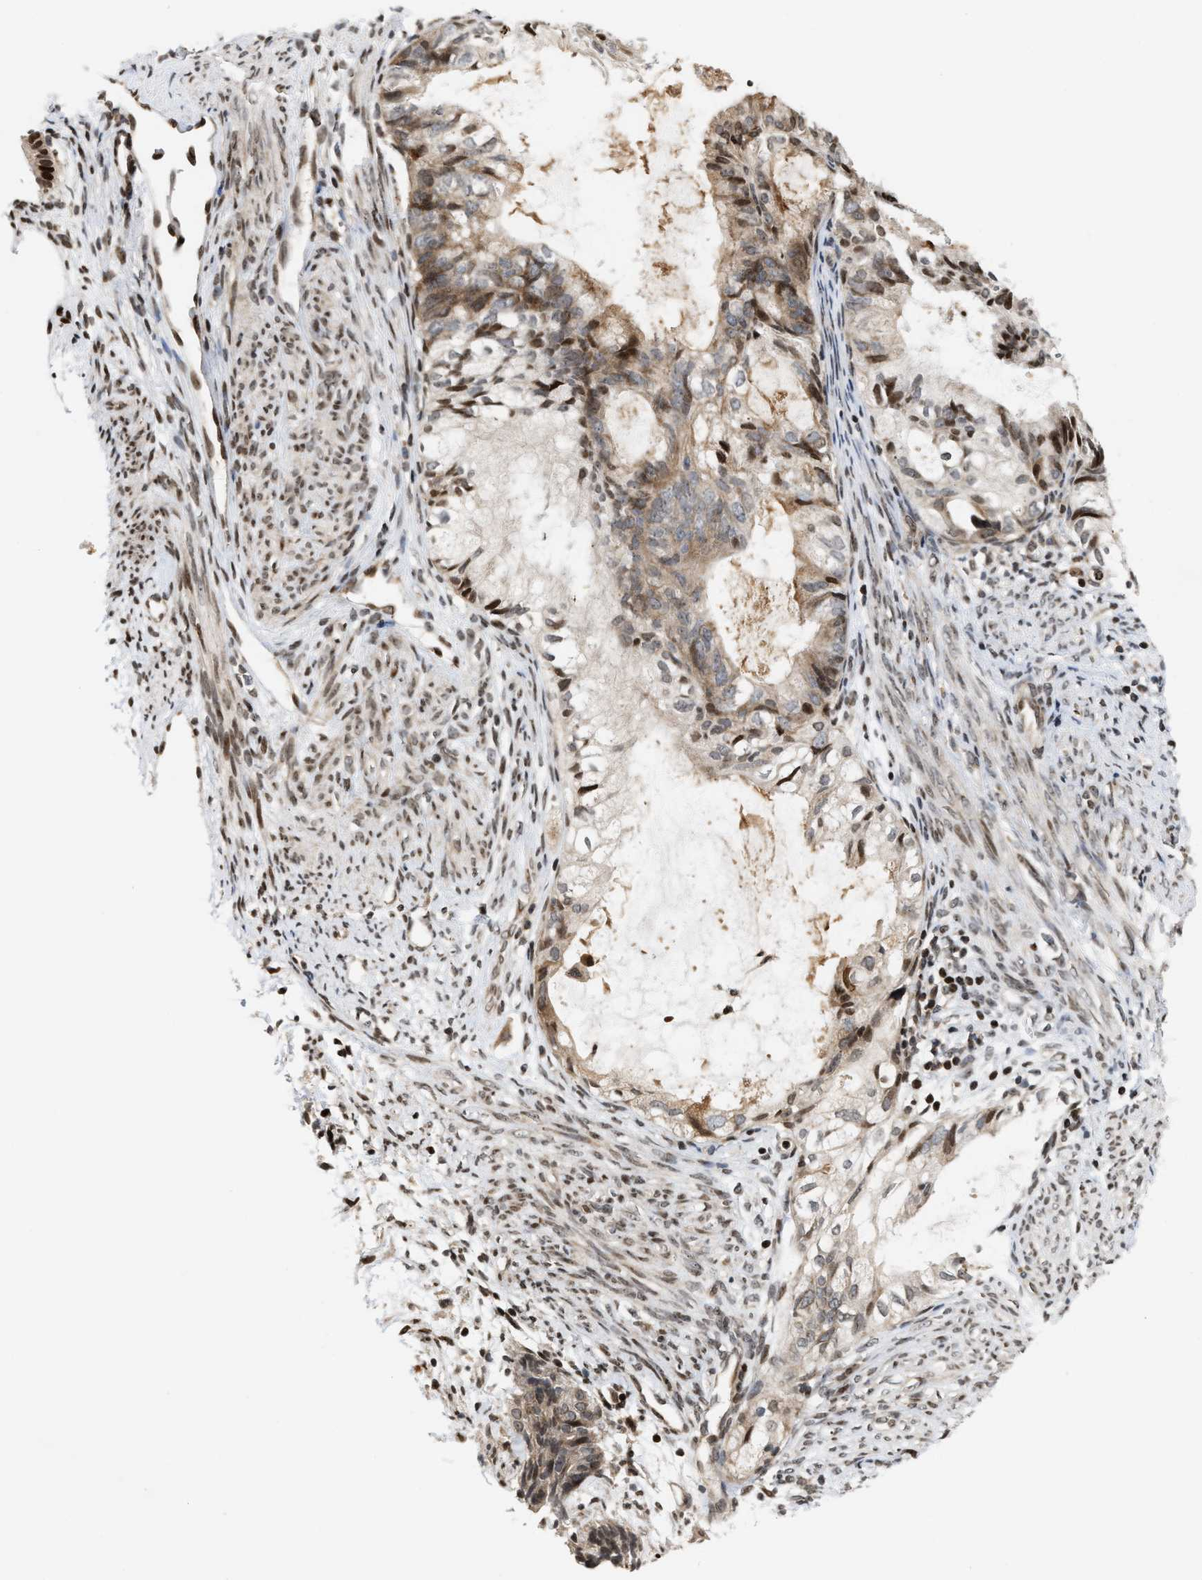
{"staining": {"intensity": "moderate", "quantity": ">75%", "location": "cytoplasmic/membranous,nuclear"}, "tissue": "cervical cancer", "cell_type": "Tumor cells", "image_type": "cancer", "snomed": [{"axis": "morphology", "description": "Normal tissue, NOS"}, {"axis": "morphology", "description": "Adenocarcinoma, NOS"}, {"axis": "topography", "description": "Cervix"}, {"axis": "topography", "description": "Endometrium"}], "caption": "This photomicrograph shows adenocarcinoma (cervical) stained with immunohistochemistry (IHC) to label a protein in brown. The cytoplasmic/membranous and nuclear of tumor cells show moderate positivity for the protein. Nuclei are counter-stained blue.", "gene": "PDZD2", "patient": {"sex": "female", "age": 86}}